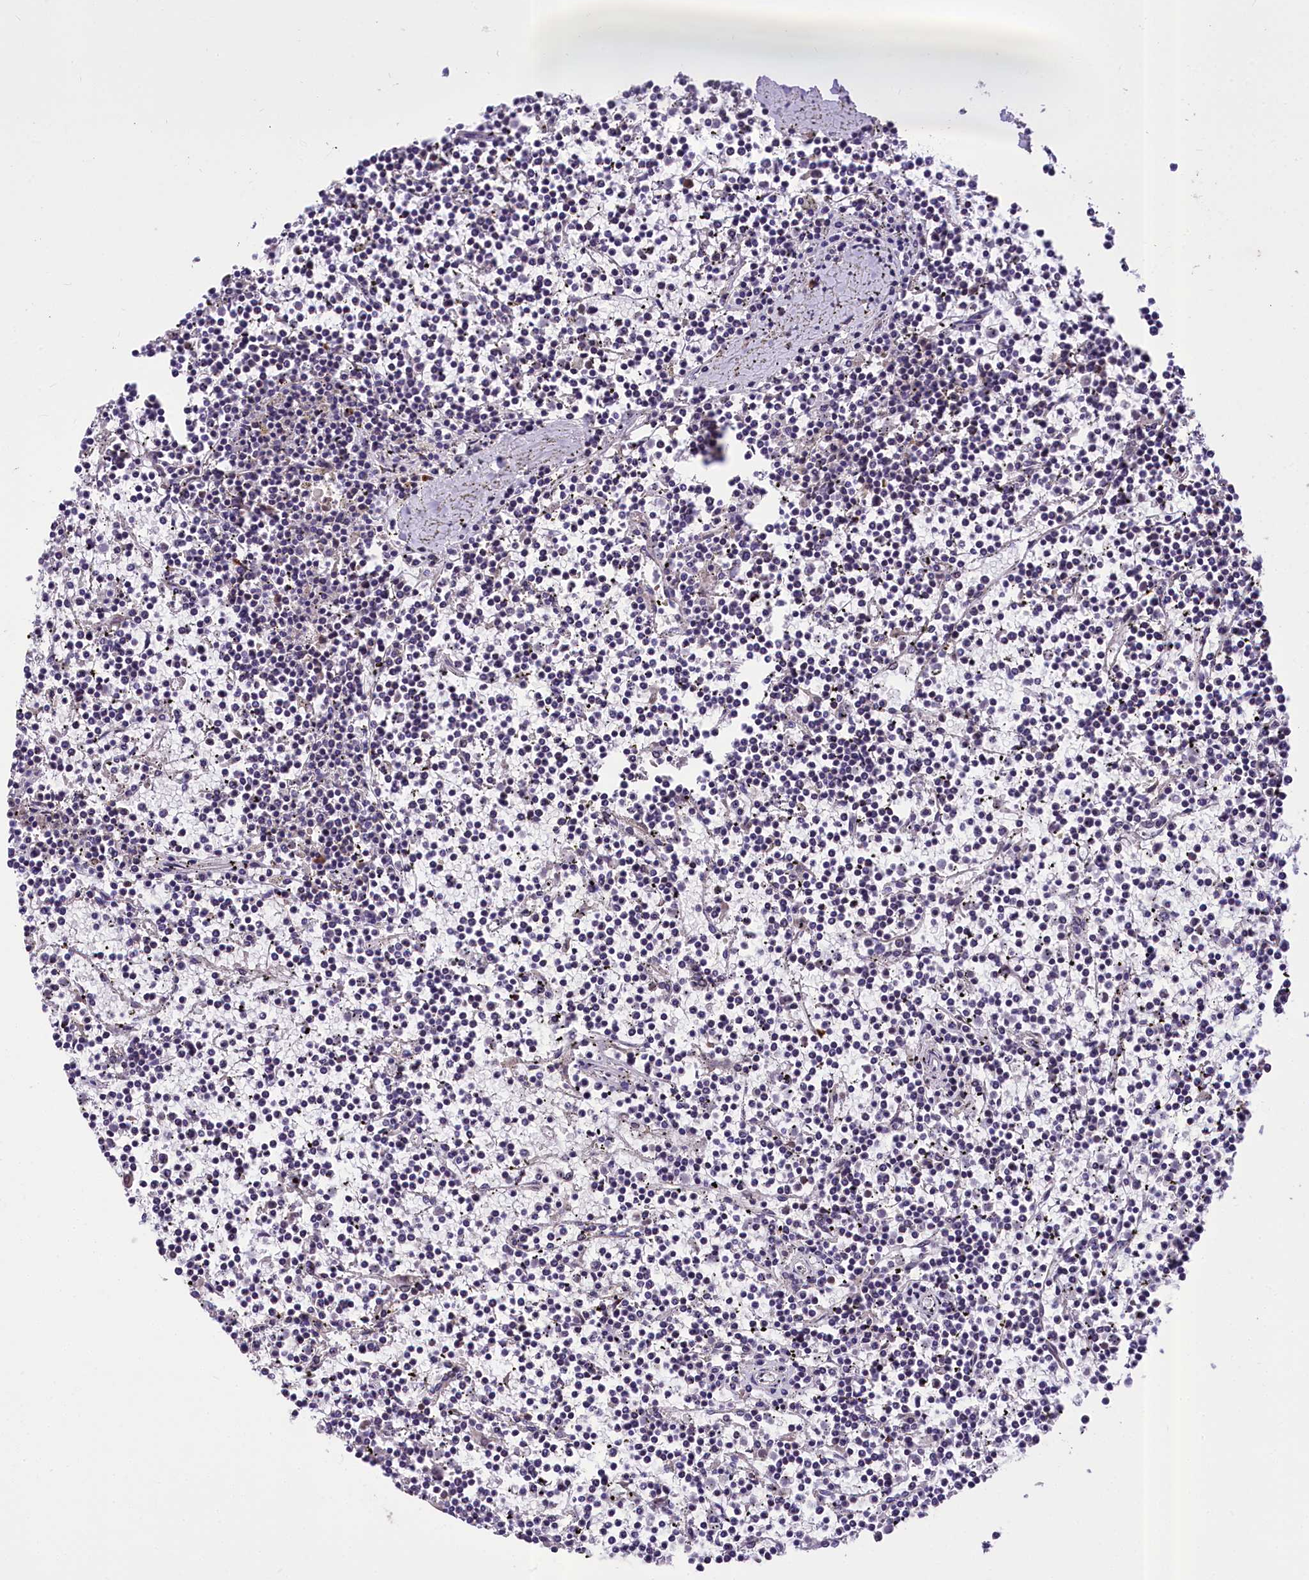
{"staining": {"intensity": "negative", "quantity": "none", "location": "none"}, "tissue": "lymphoma", "cell_type": "Tumor cells", "image_type": "cancer", "snomed": [{"axis": "morphology", "description": "Malignant lymphoma, non-Hodgkin's type, Low grade"}, {"axis": "topography", "description": "Spleen"}], "caption": "The histopathology image exhibits no staining of tumor cells in low-grade malignant lymphoma, non-Hodgkin's type.", "gene": "SUPV3L1", "patient": {"sex": "female", "age": 19}}